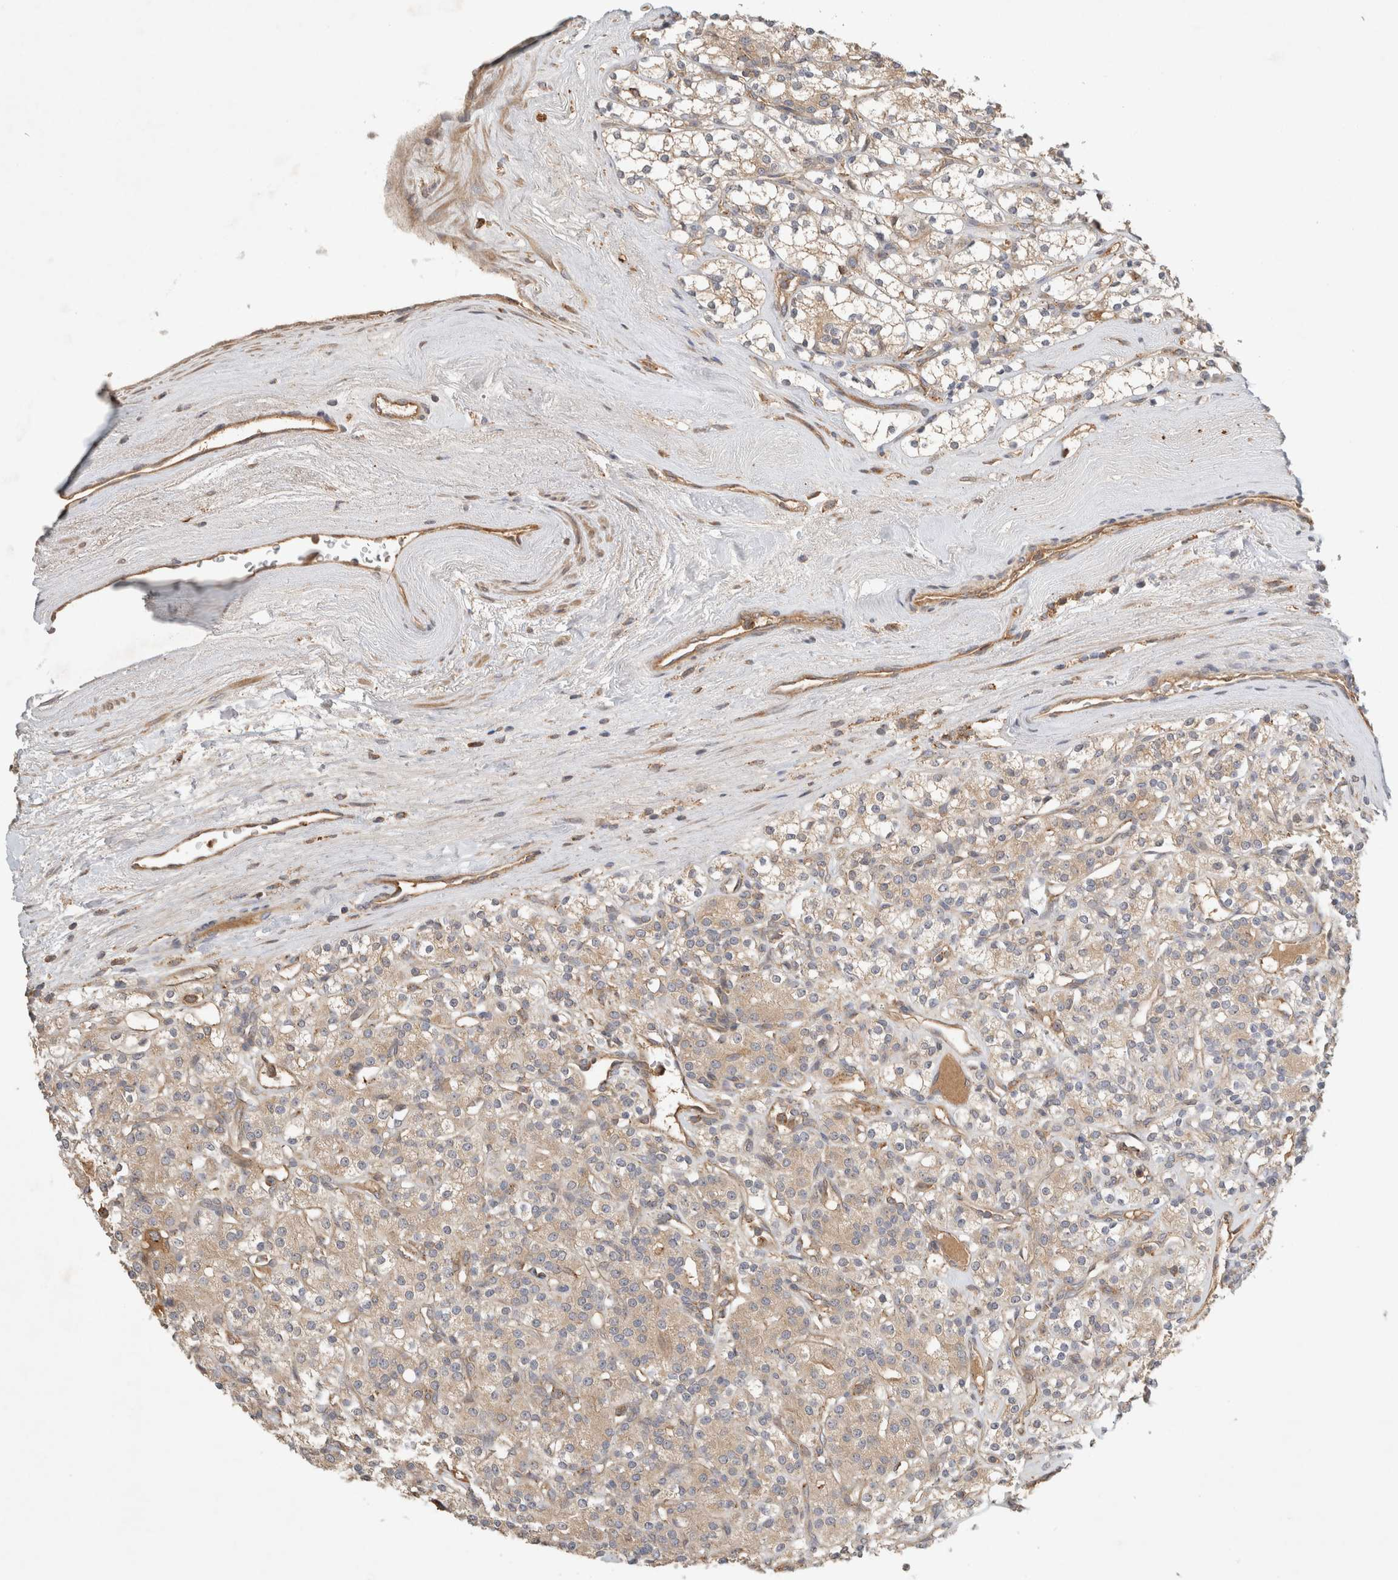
{"staining": {"intensity": "weak", "quantity": "25%-75%", "location": "cytoplasmic/membranous"}, "tissue": "renal cancer", "cell_type": "Tumor cells", "image_type": "cancer", "snomed": [{"axis": "morphology", "description": "Adenocarcinoma, NOS"}, {"axis": "topography", "description": "Kidney"}], "caption": "This image shows renal cancer (adenocarcinoma) stained with IHC to label a protein in brown. The cytoplasmic/membranous of tumor cells show weak positivity for the protein. Nuclei are counter-stained blue.", "gene": "ARMC9", "patient": {"sex": "male", "age": 77}}